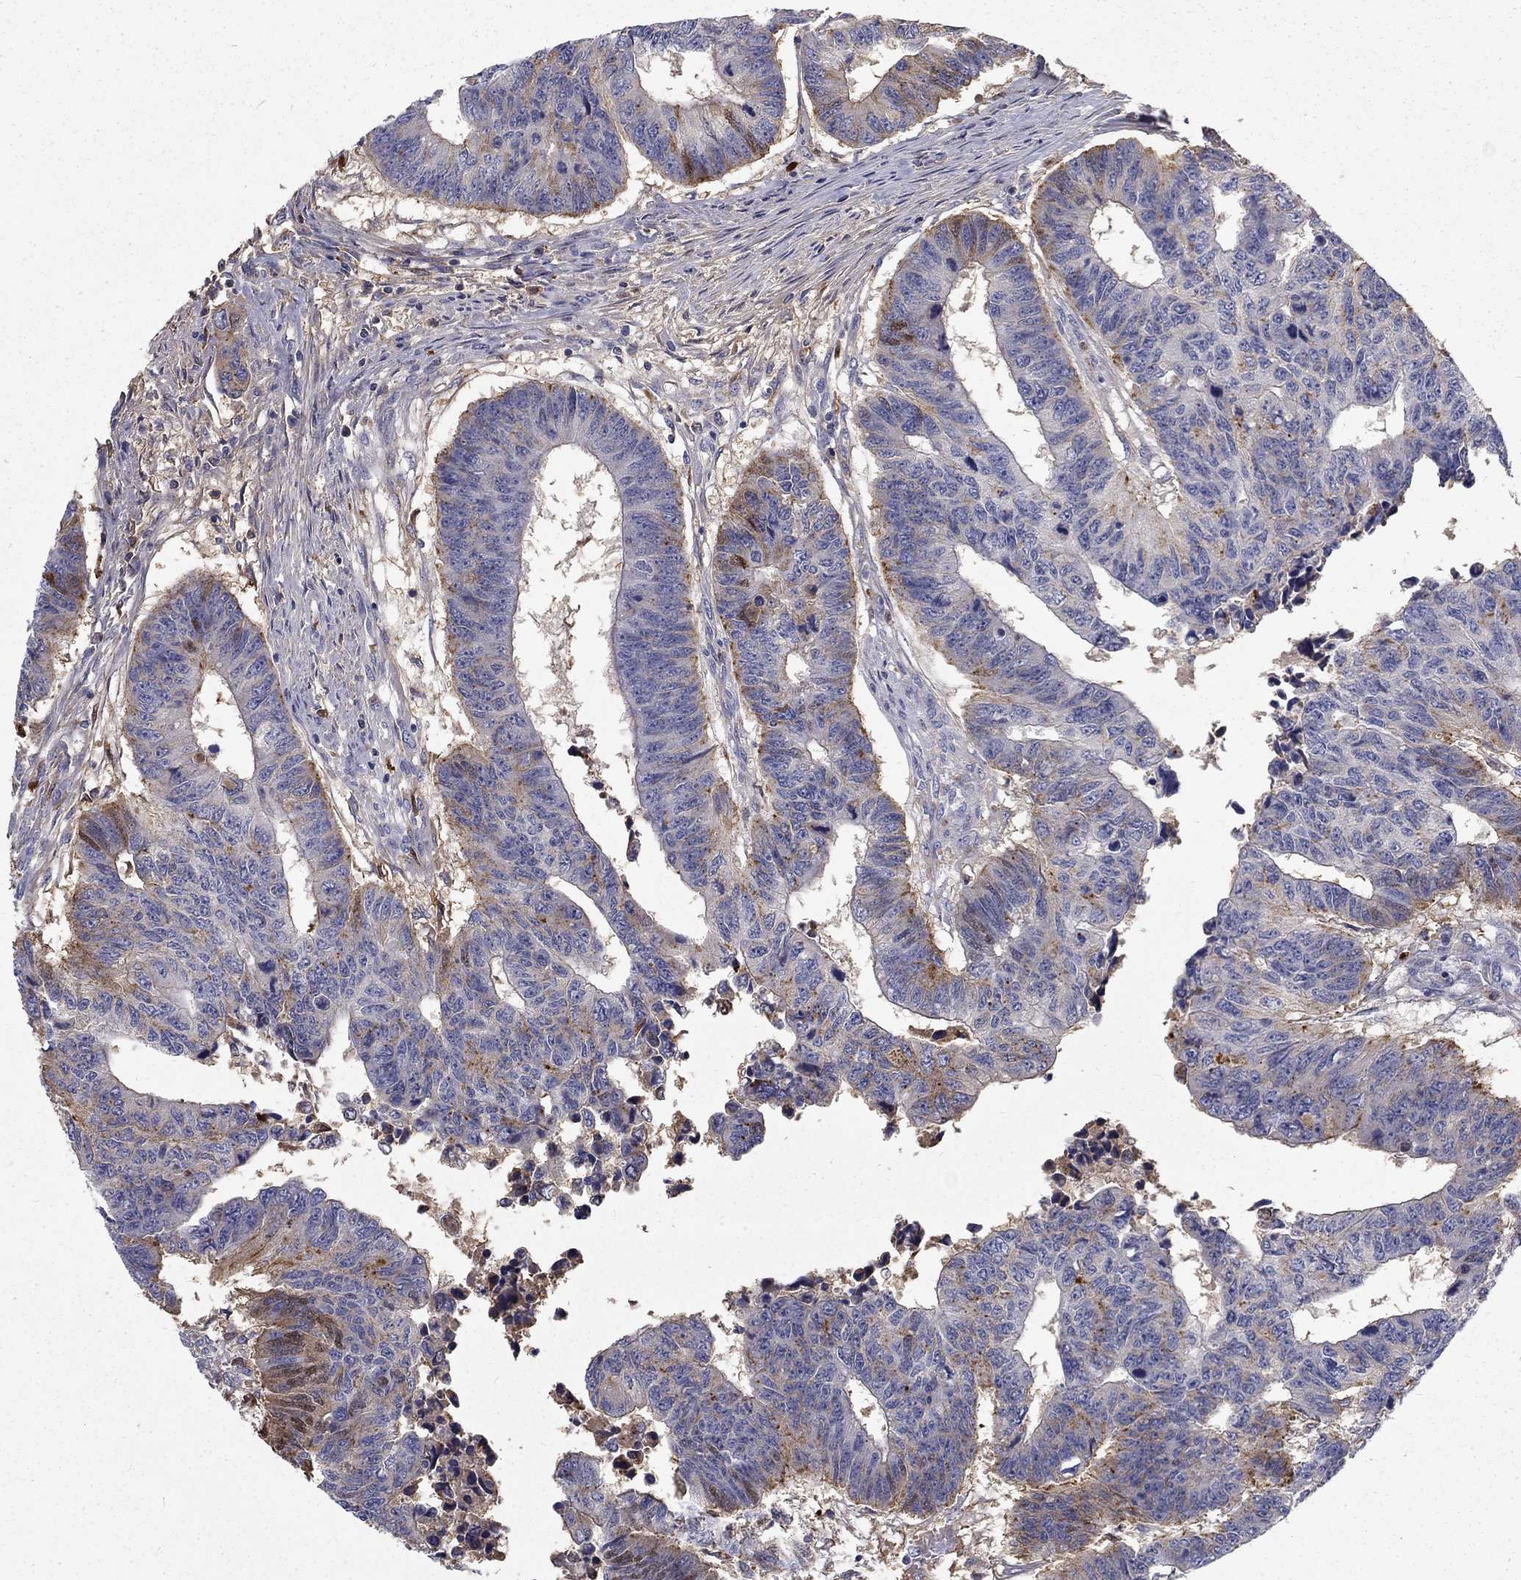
{"staining": {"intensity": "moderate", "quantity": "<25%", "location": "cytoplasmic/membranous,nuclear"}, "tissue": "colorectal cancer", "cell_type": "Tumor cells", "image_type": "cancer", "snomed": [{"axis": "morphology", "description": "Adenocarcinoma, NOS"}, {"axis": "topography", "description": "Rectum"}], "caption": "Colorectal cancer (adenocarcinoma) stained for a protein (brown) displays moderate cytoplasmic/membranous and nuclear positive staining in about <25% of tumor cells.", "gene": "EPDR1", "patient": {"sex": "female", "age": 85}}